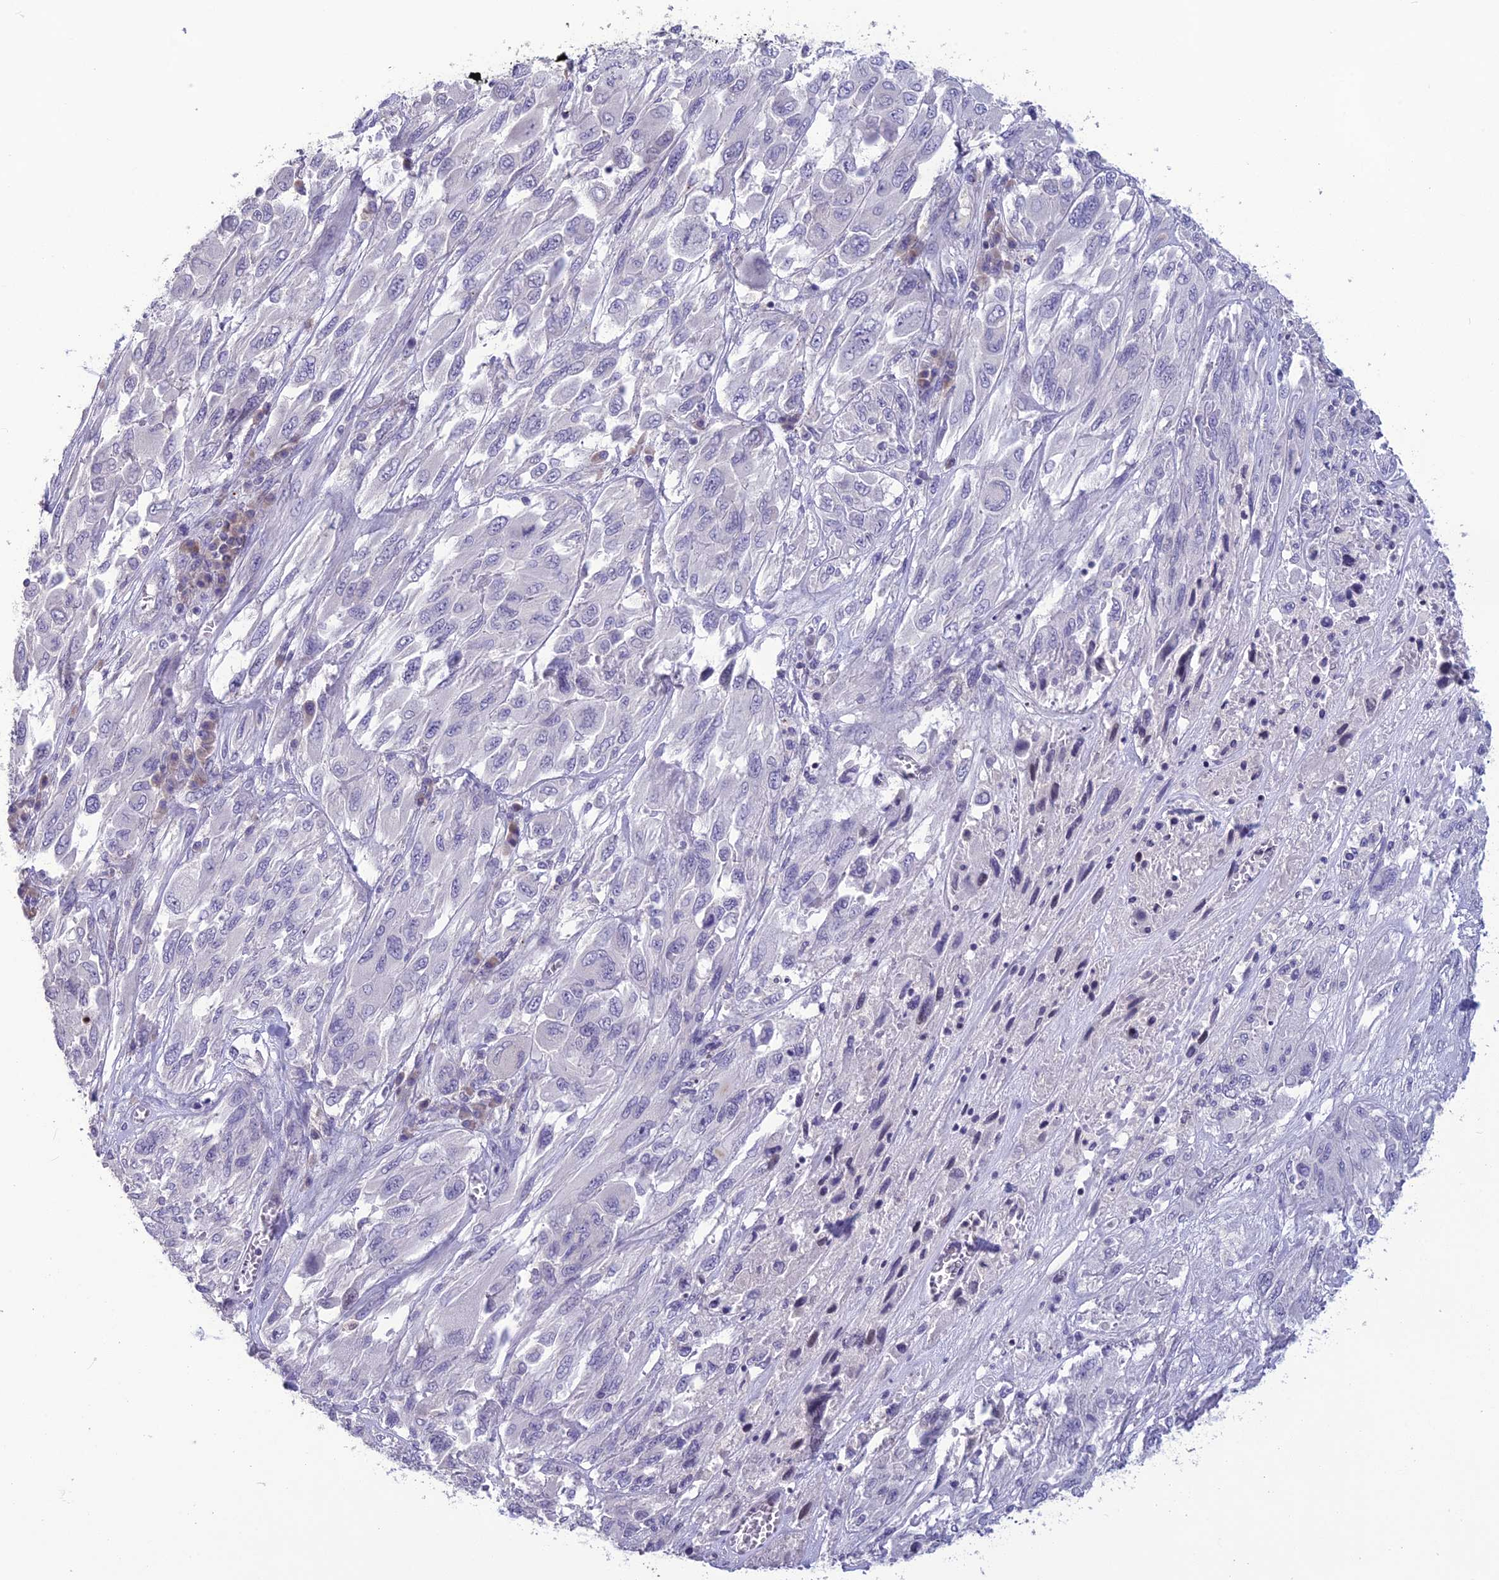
{"staining": {"intensity": "negative", "quantity": "none", "location": "none"}, "tissue": "melanoma", "cell_type": "Tumor cells", "image_type": "cancer", "snomed": [{"axis": "morphology", "description": "Malignant melanoma, NOS"}, {"axis": "topography", "description": "Skin"}], "caption": "An immunohistochemistry (IHC) image of malignant melanoma is shown. There is no staining in tumor cells of malignant melanoma.", "gene": "TMEM134", "patient": {"sex": "female", "age": 91}}